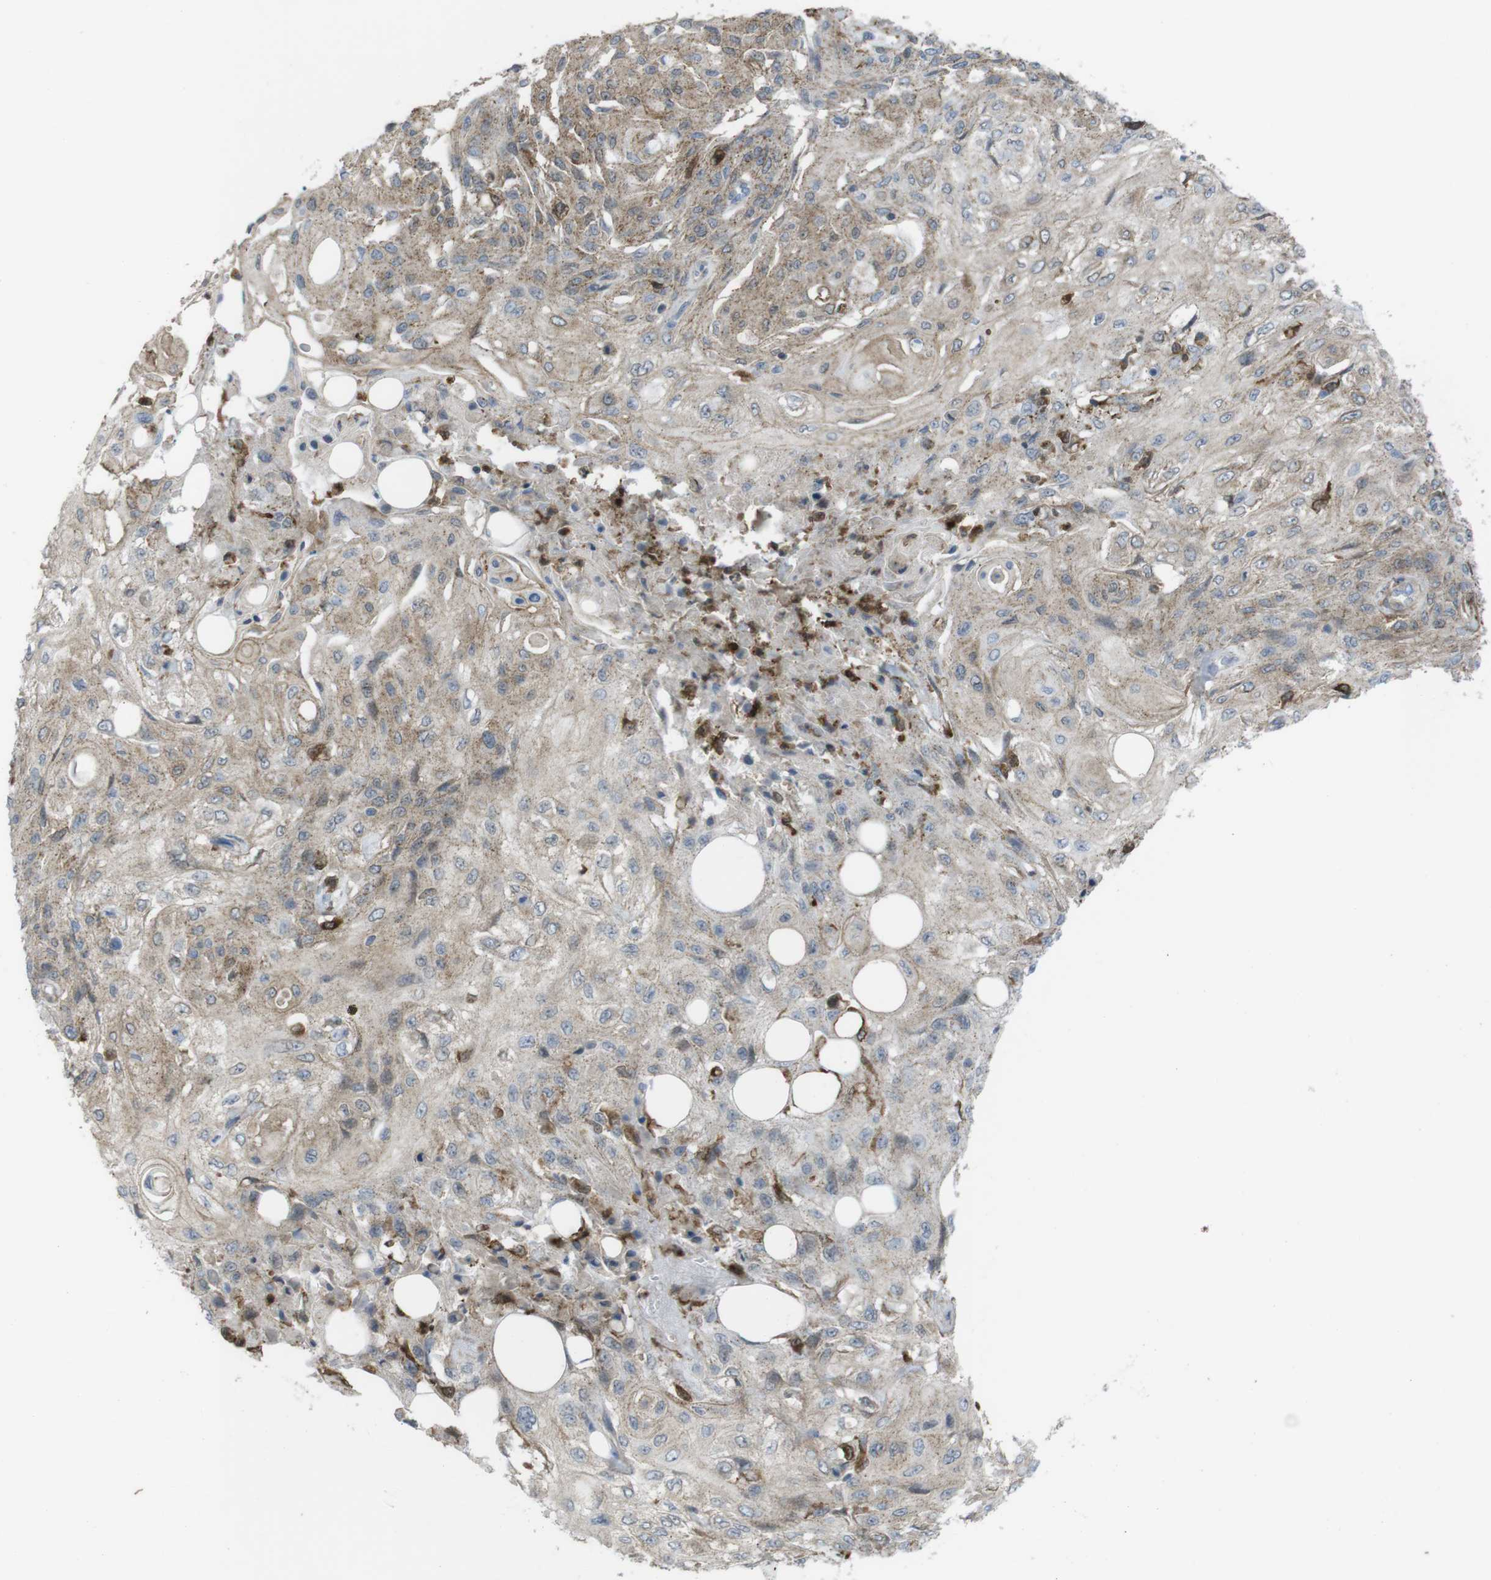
{"staining": {"intensity": "weak", "quantity": ">75%", "location": "cytoplasmic/membranous"}, "tissue": "skin cancer", "cell_type": "Tumor cells", "image_type": "cancer", "snomed": [{"axis": "morphology", "description": "Squamous cell carcinoma, NOS"}, {"axis": "topography", "description": "Skin"}], "caption": "Skin squamous cell carcinoma stained for a protein reveals weak cytoplasmic/membranous positivity in tumor cells. (DAB = brown stain, brightfield microscopy at high magnification).", "gene": "PRKCD", "patient": {"sex": "male", "age": 75}}